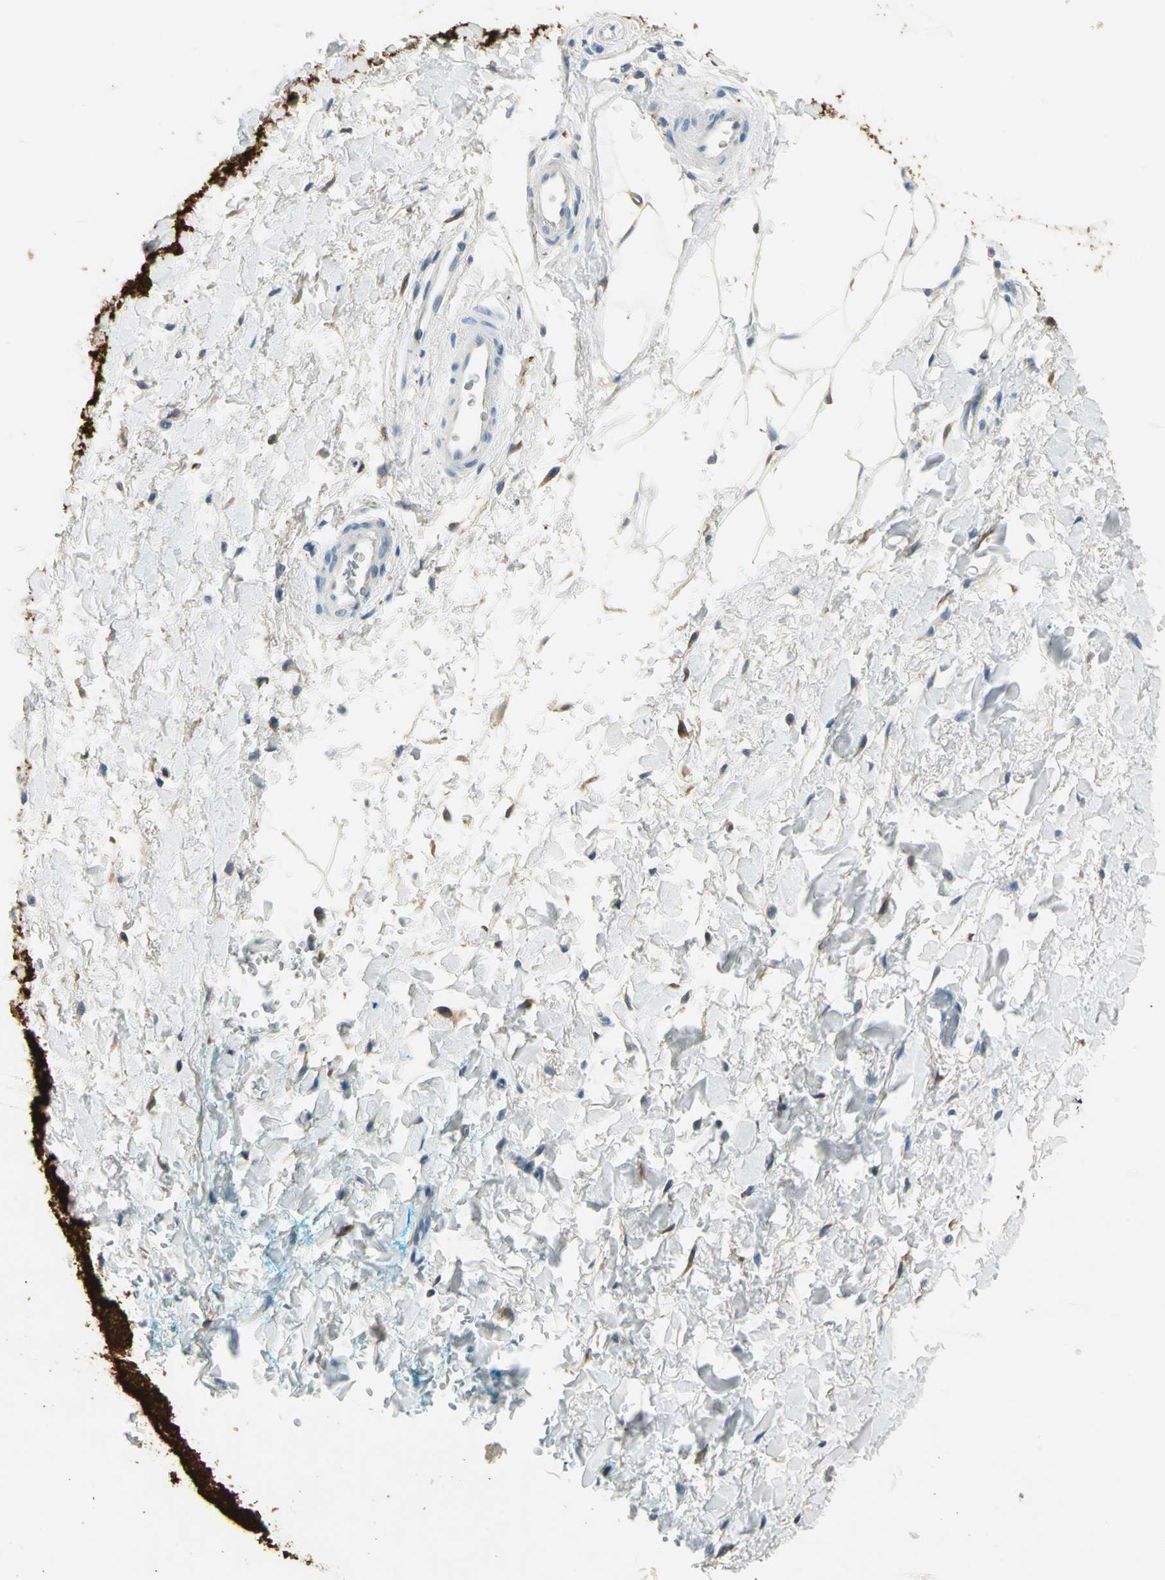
{"staining": {"intensity": "negative", "quantity": "none", "location": "none"}, "tissue": "adipose tissue", "cell_type": "Adipocytes", "image_type": "normal", "snomed": [{"axis": "morphology", "description": "Normal tissue, NOS"}, {"axis": "topography", "description": "Soft tissue"}, {"axis": "topography", "description": "Peripheral nerve tissue"}], "caption": "High magnification brightfield microscopy of normal adipose tissue stained with DAB (brown) and counterstained with hematoxylin (blue): adipocytes show no significant staining.", "gene": "UCHL1", "patient": {"sex": "female", "age": 71}}